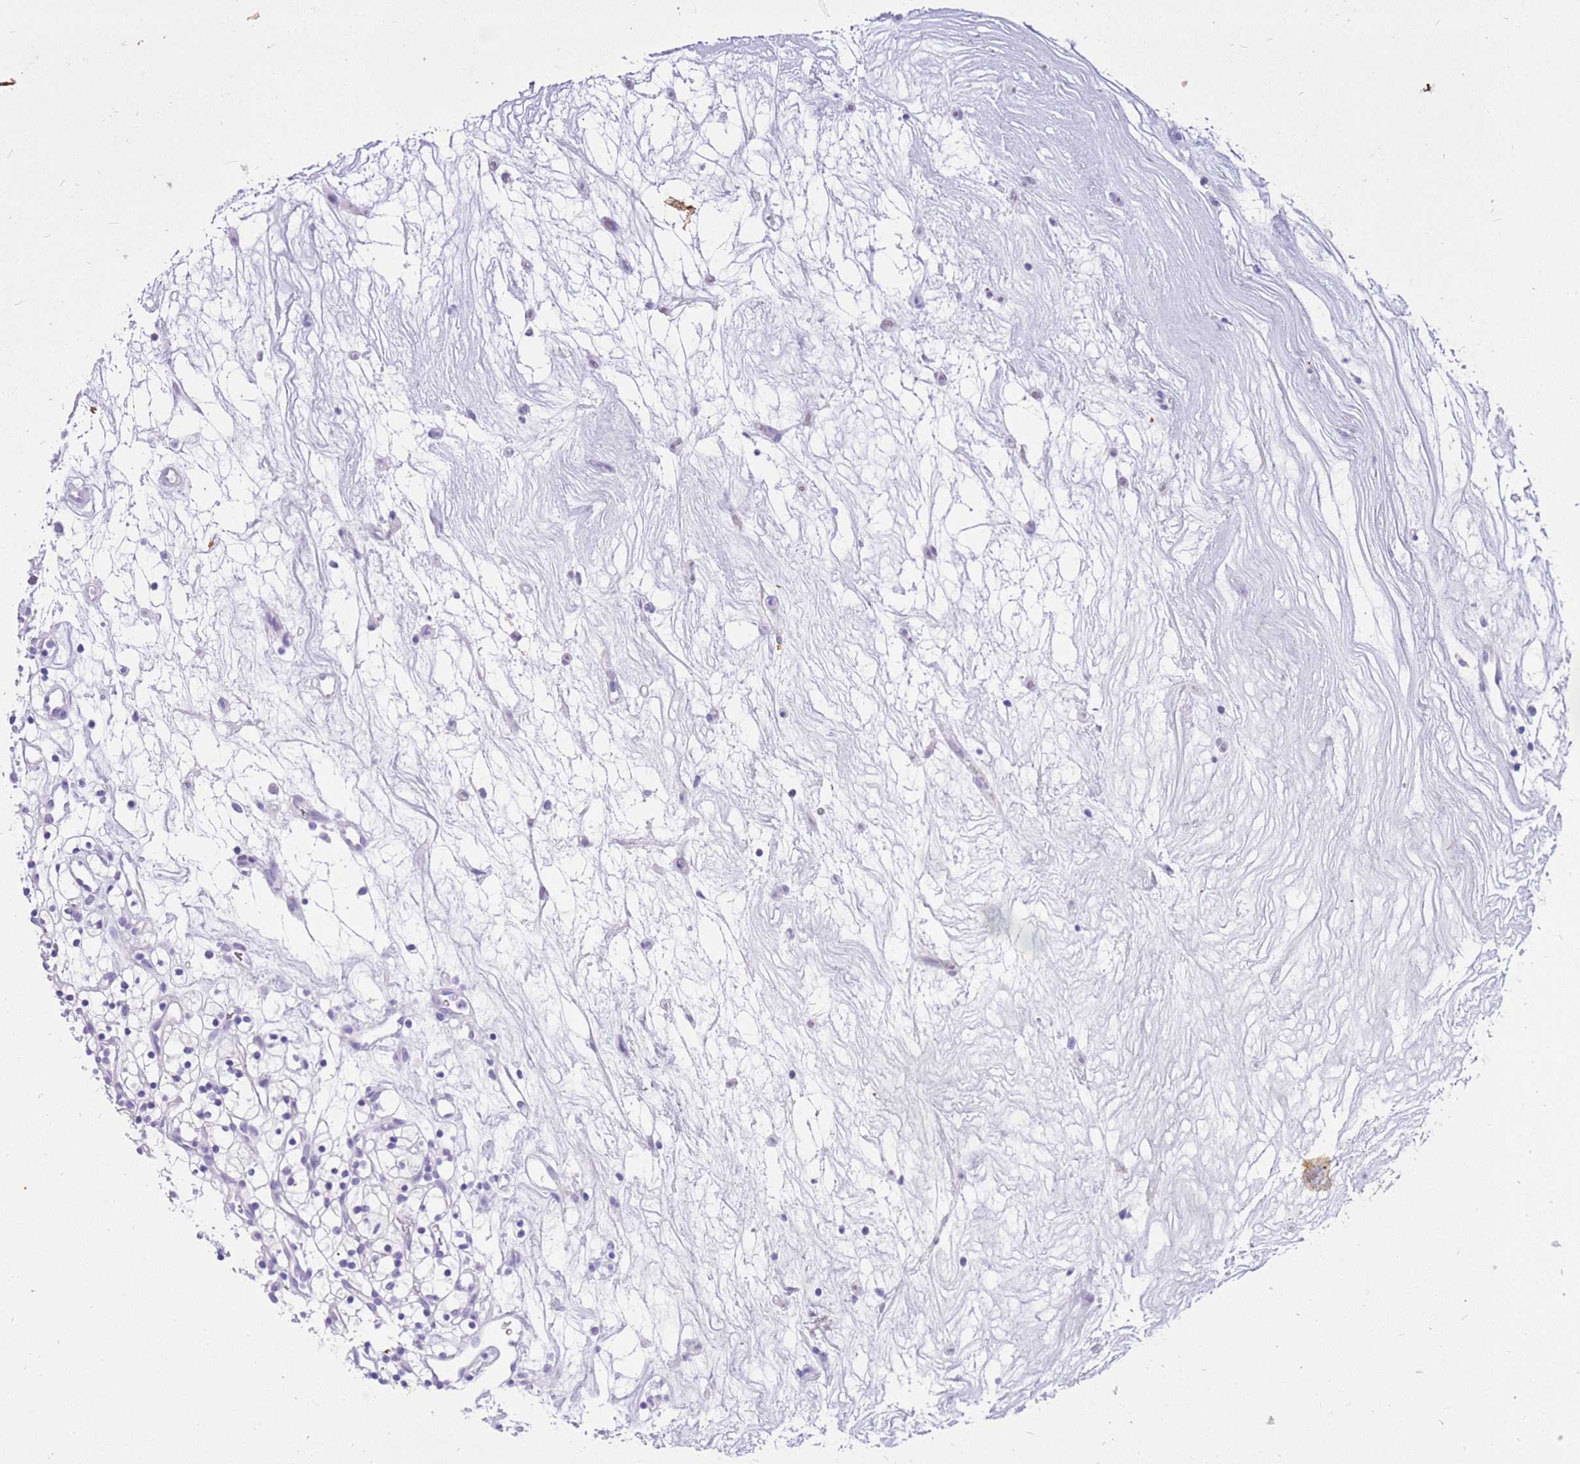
{"staining": {"intensity": "negative", "quantity": "none", "location": "none"}, "tissue": "renal cancer", "cell_type": "Tumor cells", "image_type": "cancer", "snomed": [{"axis": "morphology", "description": "Adenocarcinoma, NOS"}, {"axis": "topography", "description": "Kidney"}], "caption": "Human renal cancer (adenocarcinoma) stained for a protein using immunohistochemistry shows no staining in tumor cells.", "gene": "R3HDM4", "patient": {"sex": "female", "age": 57}}